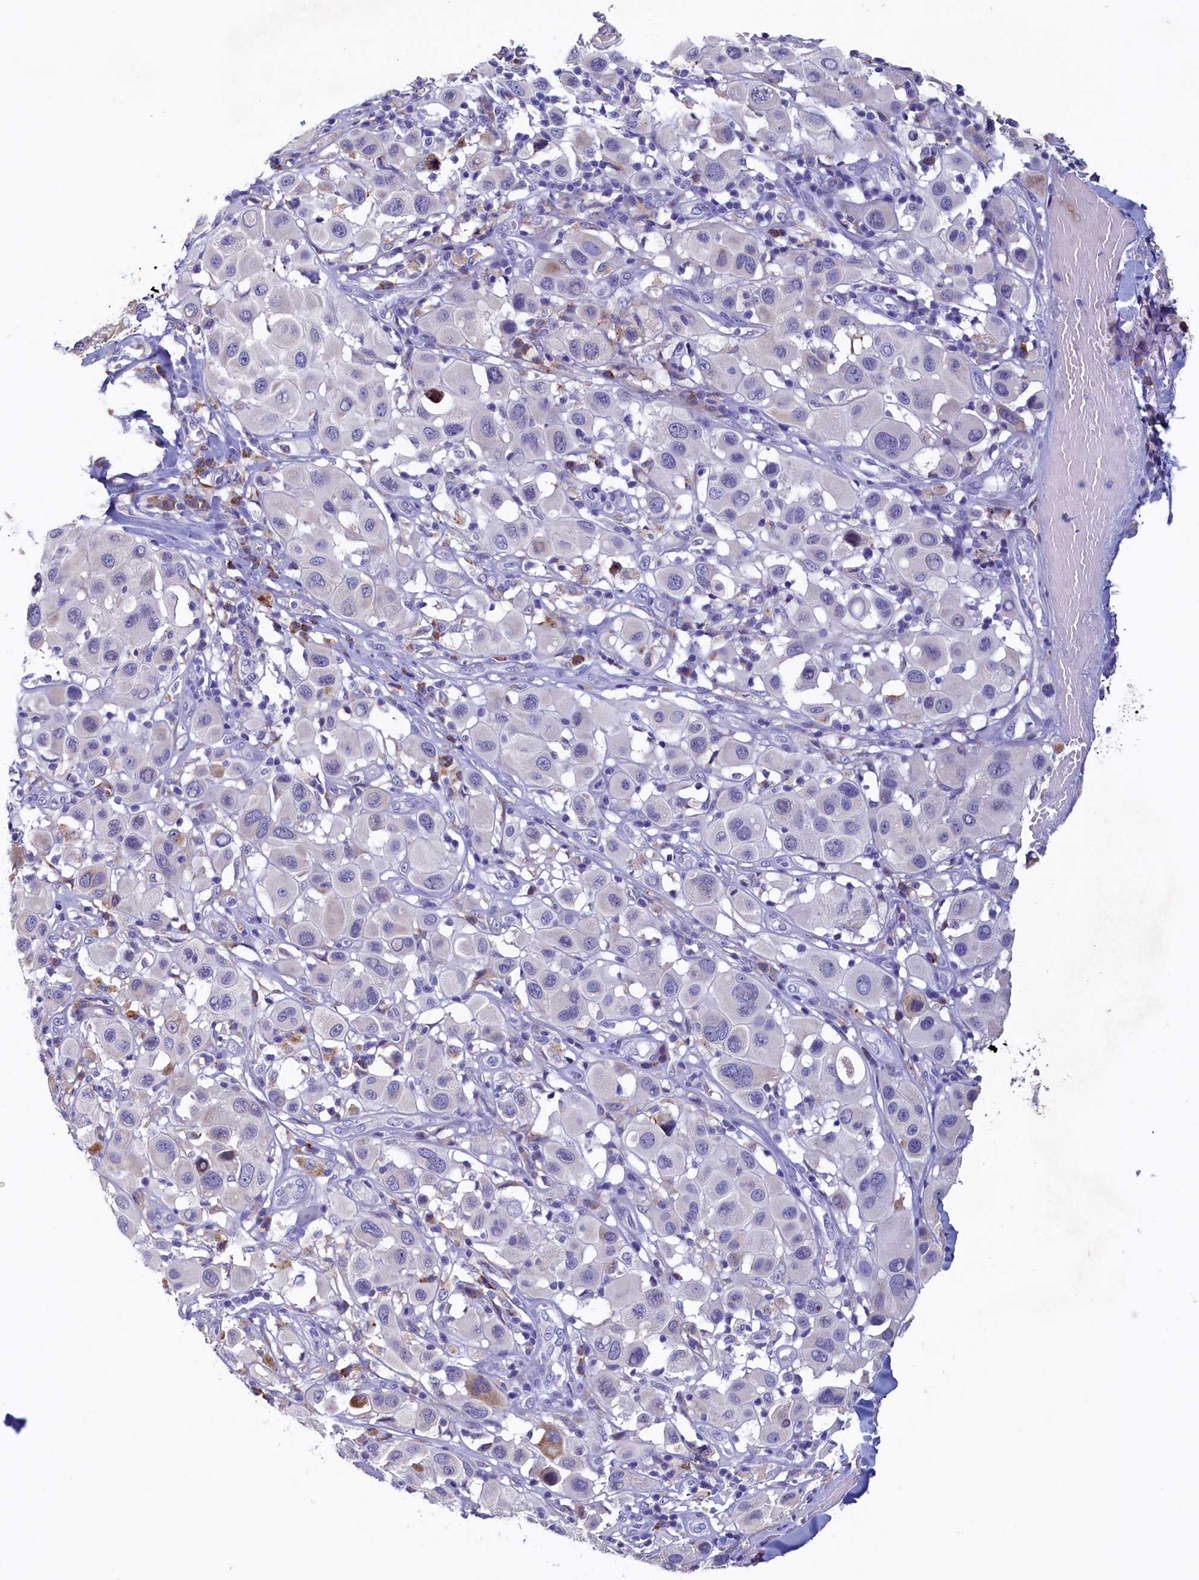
{"staining": {"intensity": "negative", "quantity": "none", "location": "none"}, "tissue": "melanoma", "cell_type": "Tumor cells", "image_type": "cancer", "snomed": [{"axis": "morphology", "description": "Malignant melanoma, Metastatic site"}, {"axis": "topography", "description": "Skin"}], "caption": "Tumor cells are negative for brown protein staining in malignant melanoma (metastatic site).", "gene": "CBLIF", "patient": {"sex": "male", "age": 41}}